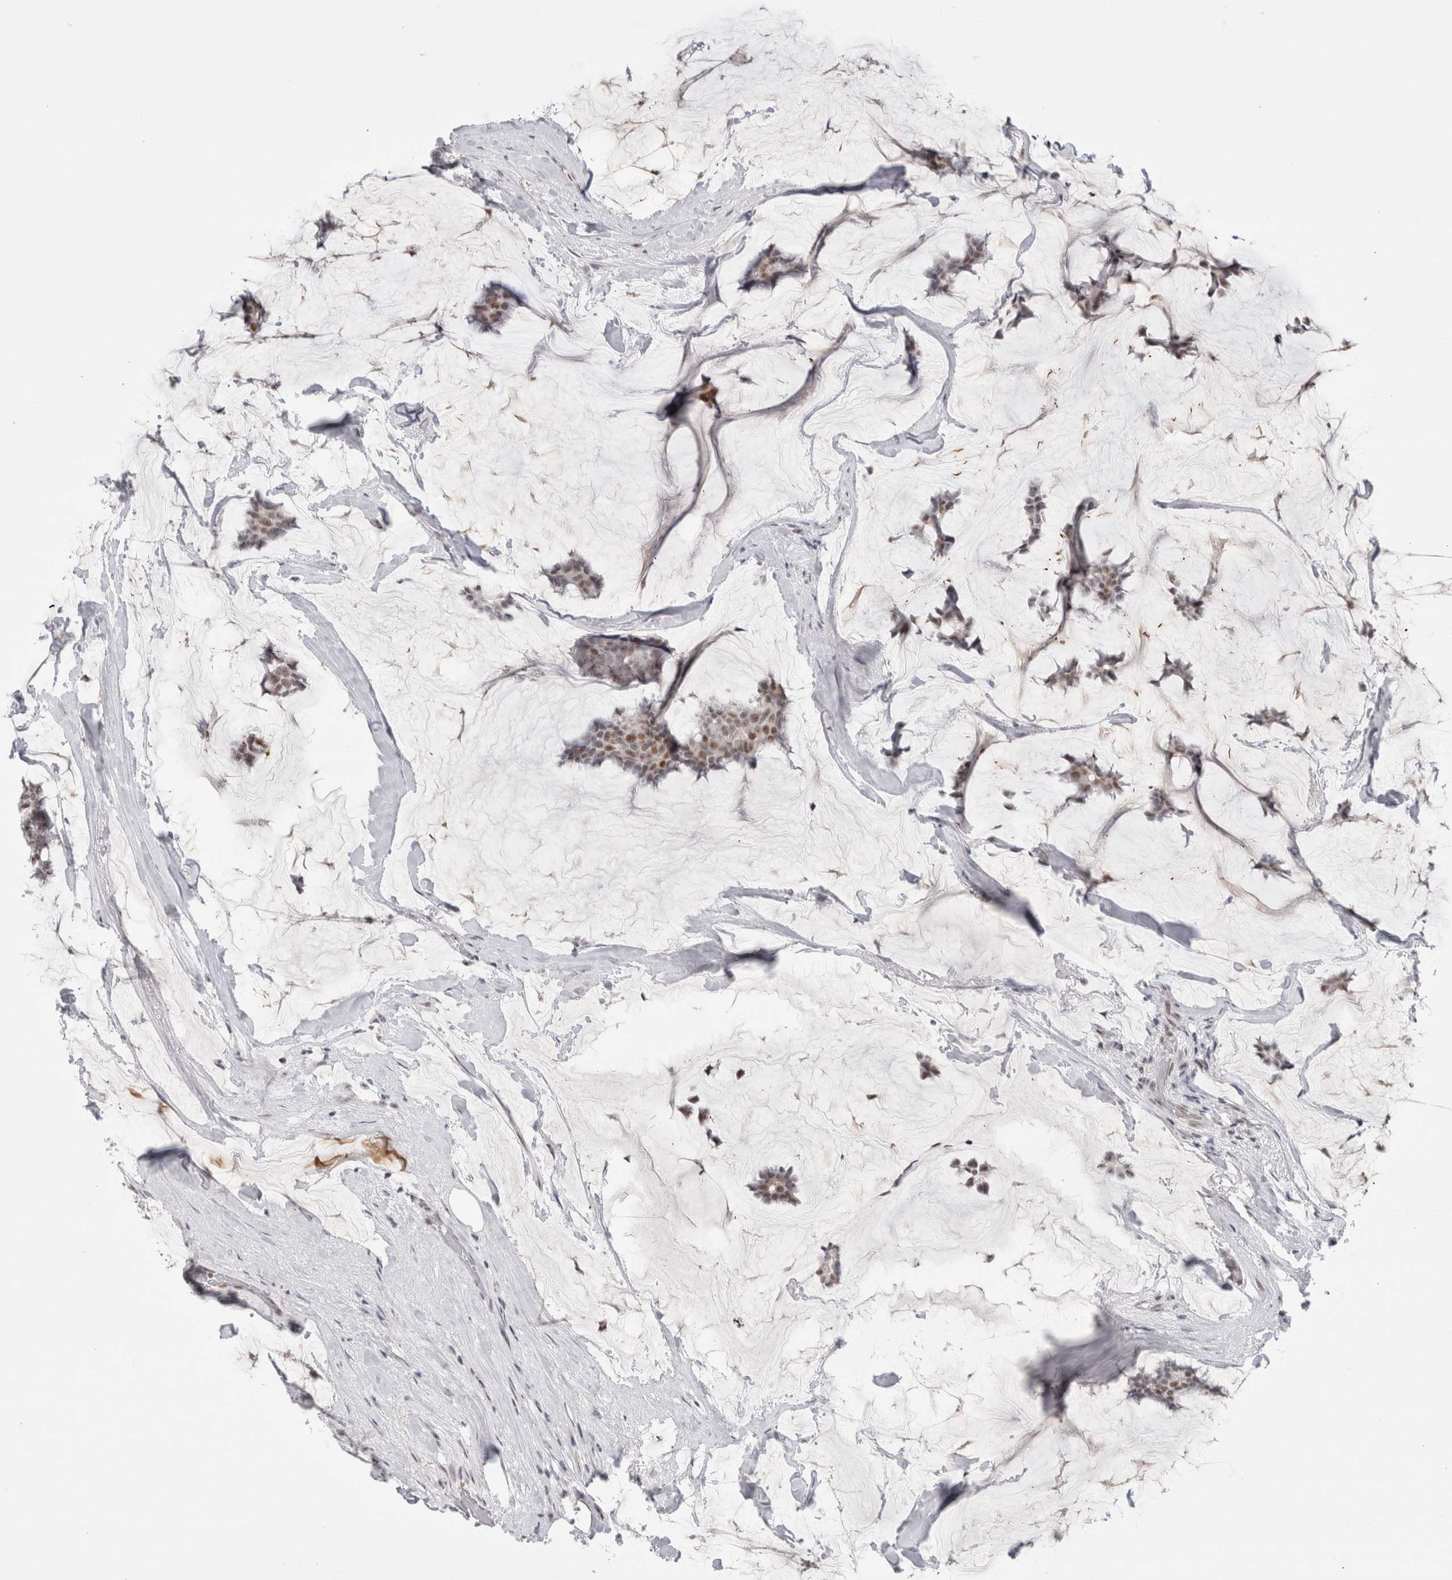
{"staining": {"intensity": "weak", "quantity": ">75%", "location": "nuclear"}, "tissue": "breast cancer", "cell_type": "Tumor cells", "image_type": "cancer", "snomed": [{"axis": "morphology", "description": "Duct carcinoma"}, {"axis": "topography", "description": "Breast"}], "caption": "Immunohistochemistry photomicrograph of human breast intraductal carcinoma stained for a protein (brown), which demonstrates low levels of weak nuclear positivity in about >75% of tumor cells.", "gene": "SENP6", "patient": {"sex": "female", "age": 93}}